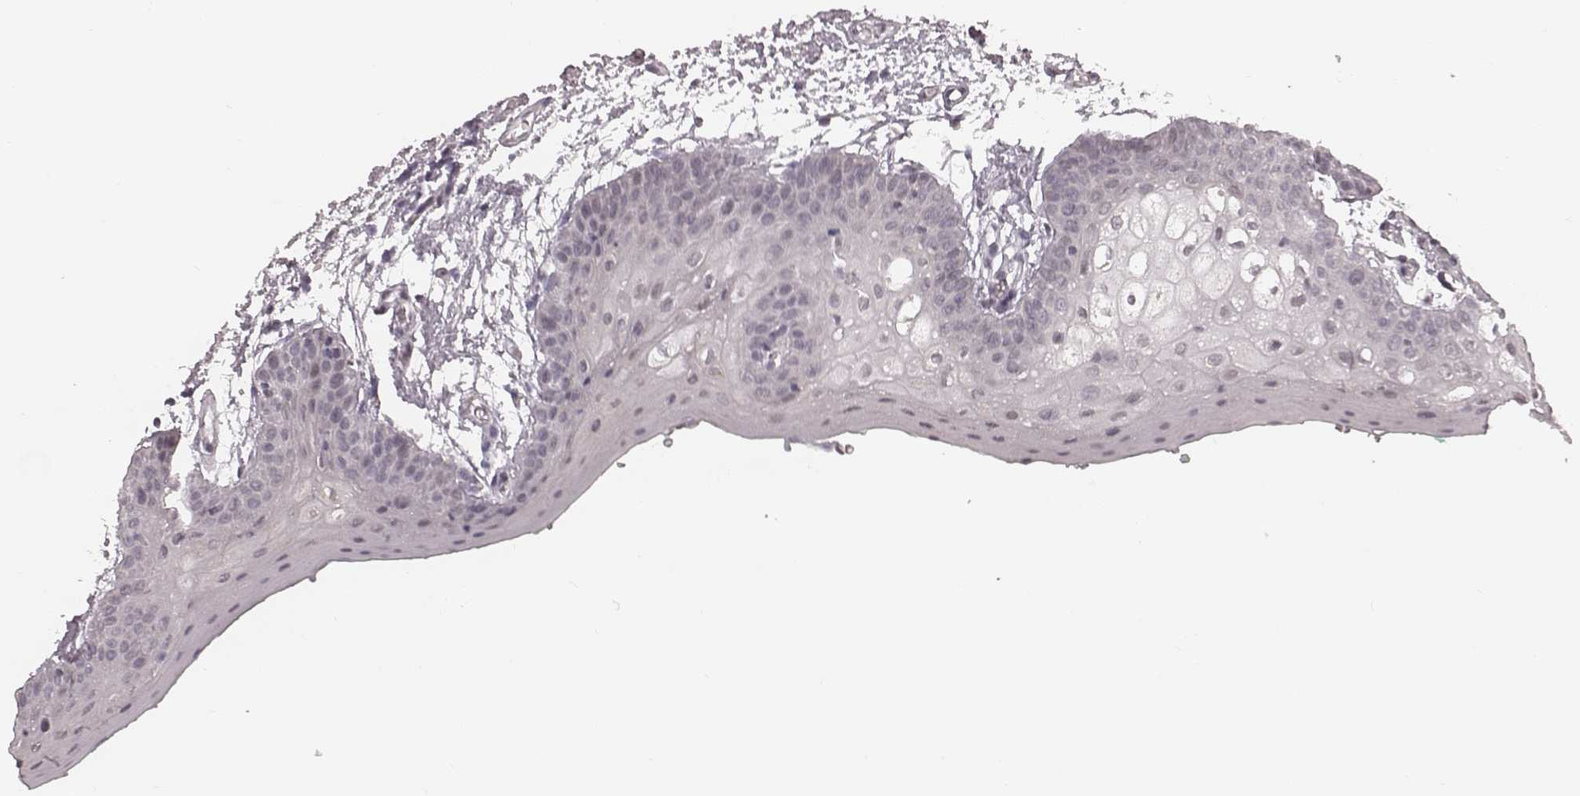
{"staining": {"intensity": "negative", "quantity": "none", "location": "none"}, "tissue": "oral mucosa", "cell_type": "Squamous epithelial cells", "image_type": "normal", "snomed": [{"axis": "morphology", "description": "Normal tissue, NOS"}, {"axis": "morphology", "description": "Squamous cell carcinoma, NOS"}, {"axis": "topography", "description": "Oral tissue"}, {"axis": "topography", "description": "Head-Neck"}], "caption": "Histopathology image shows no significant protein staining in squamous epithelial cells of unremarkable oral mucosa.", "gene": "IQCG", "patient": {"sex": "female", "age": 50}}